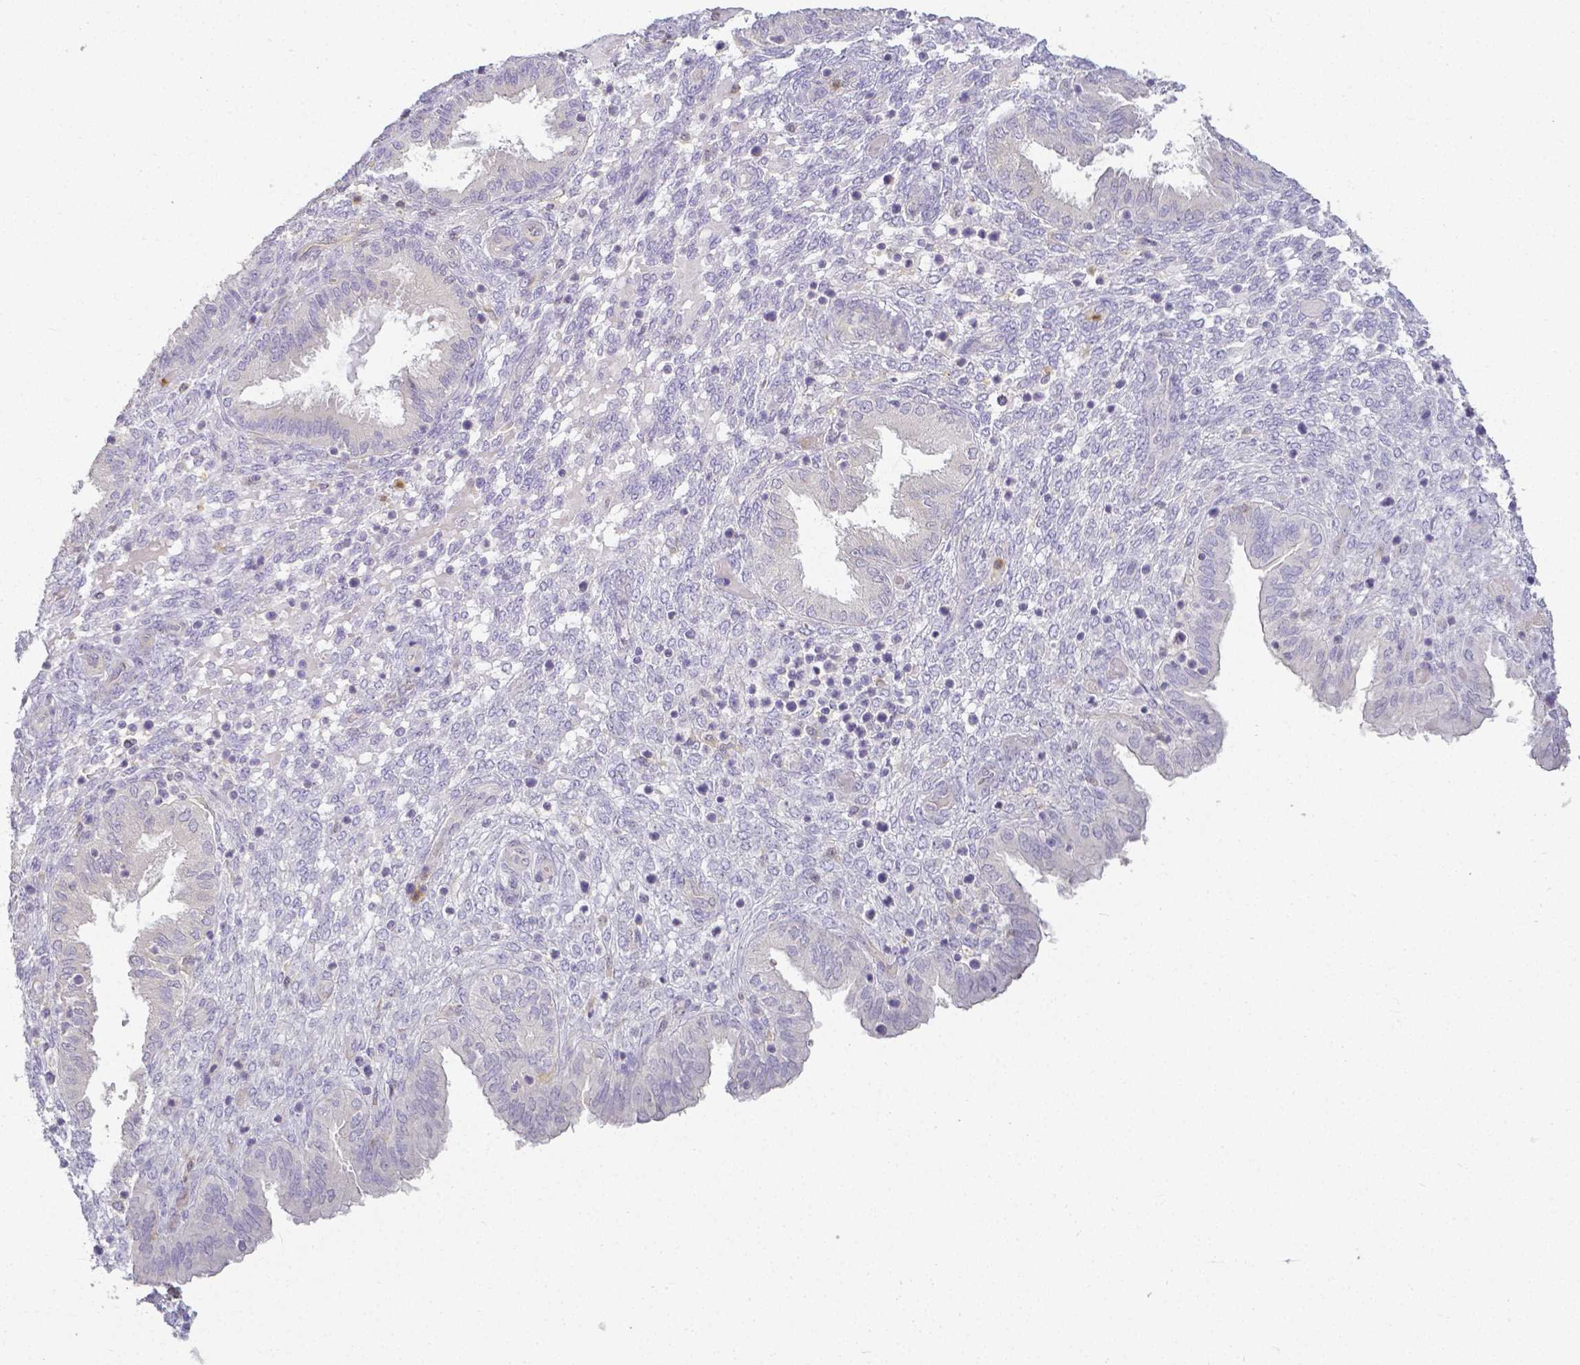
{"staining": {"intensity": "negative", "quantity": "none", "location": "none"}, "tissue": "endometrium", "cell_type": "Cells in endometrial stroma", "image_type": "normal", "snomed": [{"axis": "morphology", "description": "Normal tissue, NOS"}, {"axis": "topography", "description": "Endometrium"}], "caption": "Protein analysis of benign endometrium exhibits no significant expression in cells in endometrial stroma. (Stains: DAB IHC with hematoxylin counter stain, Microscopy: brightfield microscopy at high magnification).", "gene": "KCNH1", "patient": {"sex": "female", "age": 33}}